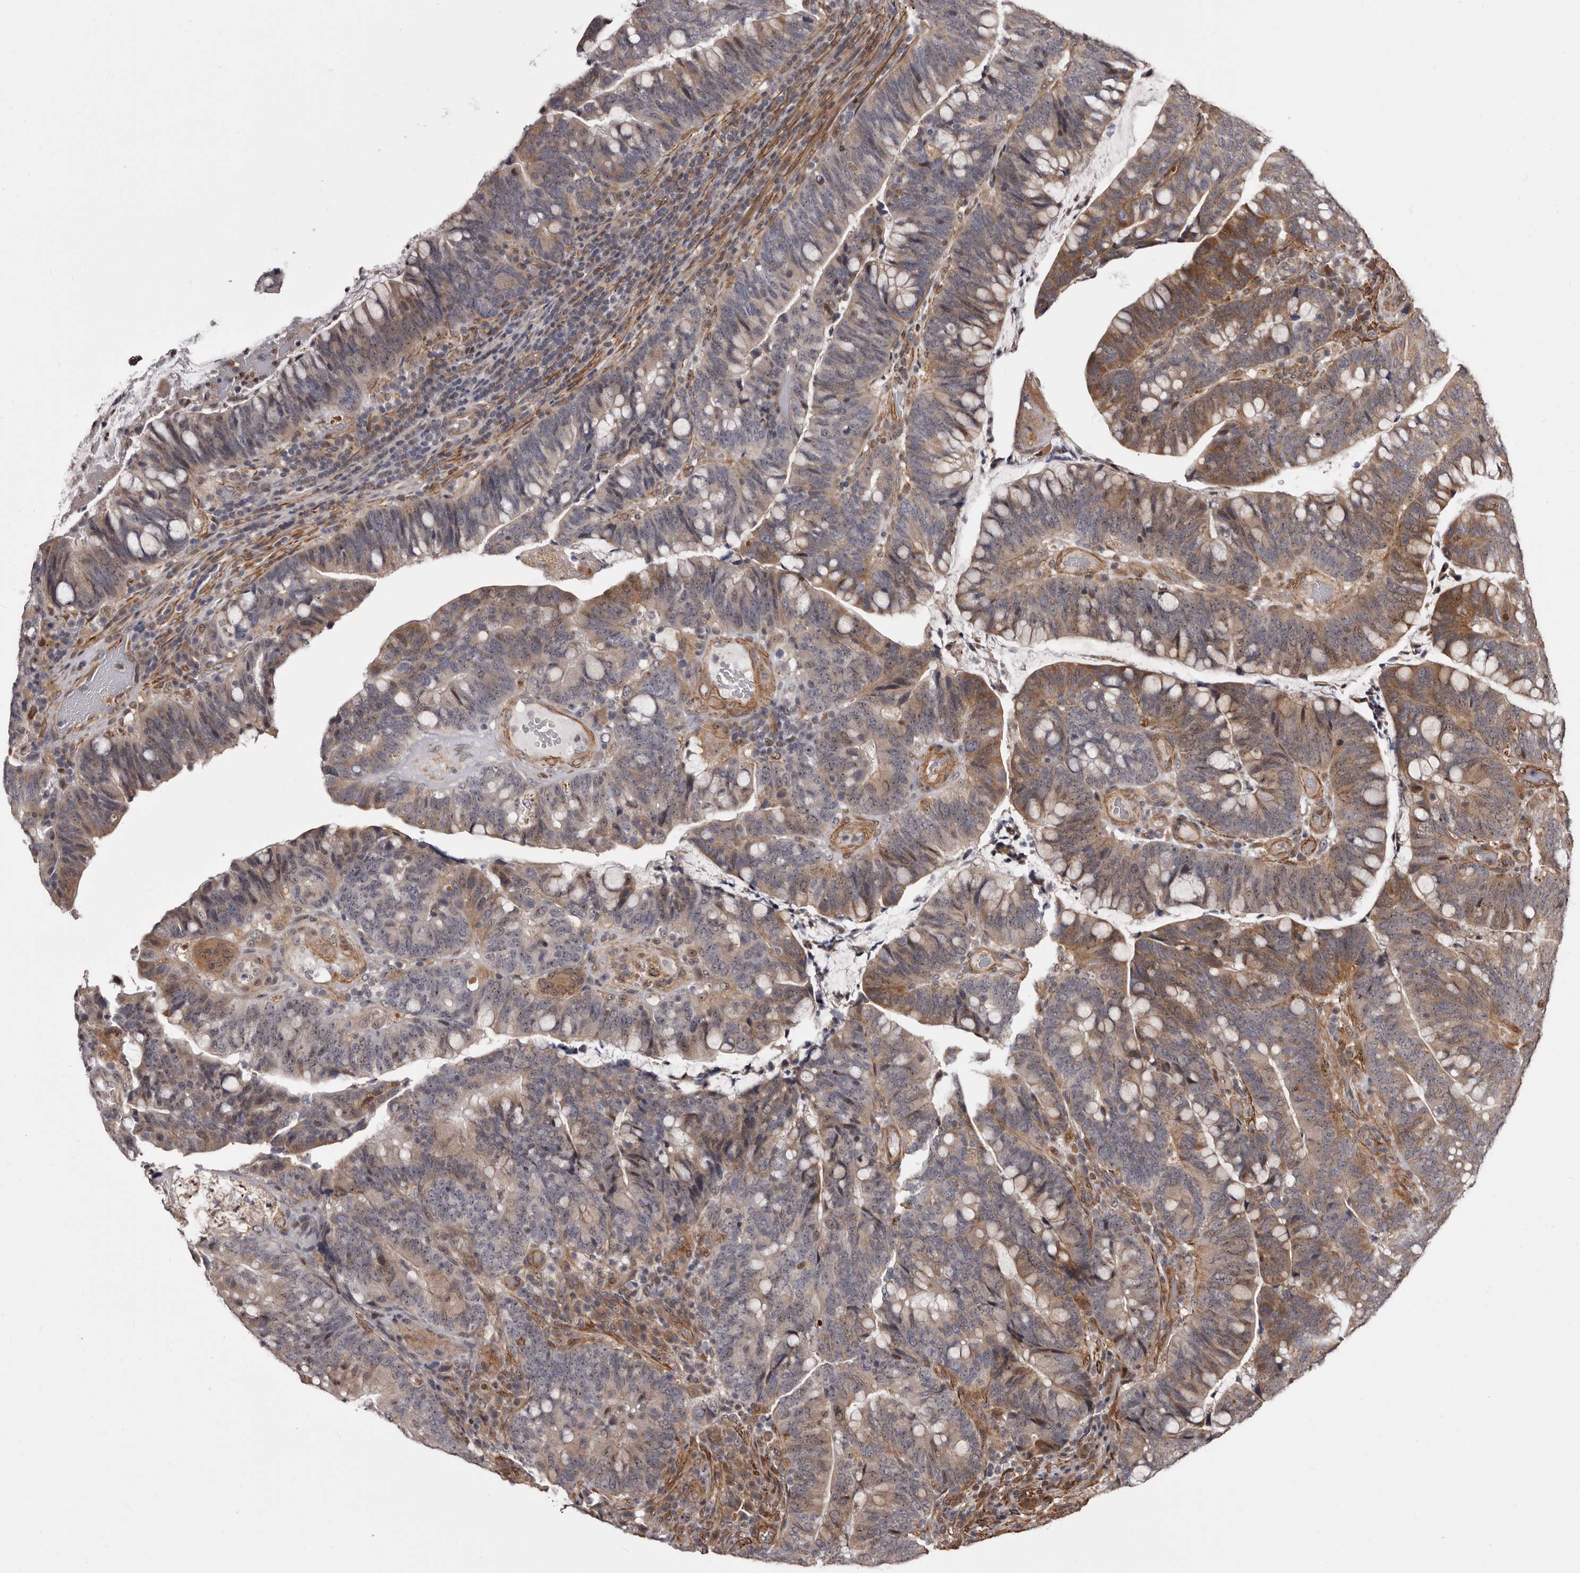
{"staining": {"intensity": "moderate", "quantity": "<25%", "location": "cytoplasmic/membranous,nuclear"}, "tissue": "colorectal cancer", "cell_type": "Tumor cells", "image_type": "cancer", "snomed": [{"axis": "morphology", "description": "Adenocarcinoma, NOS"}, {"axis": "topography", "description": "Colon"}], "caption": "DAB immunohistochemical staining of human colorectal cancer exhibits moderate cytoplasmic/membranous and nuclear protein expression in about <25% of tumor cells.", "gene": "ZCCHC7", "patient": {"sex": "female", "age": 66}}